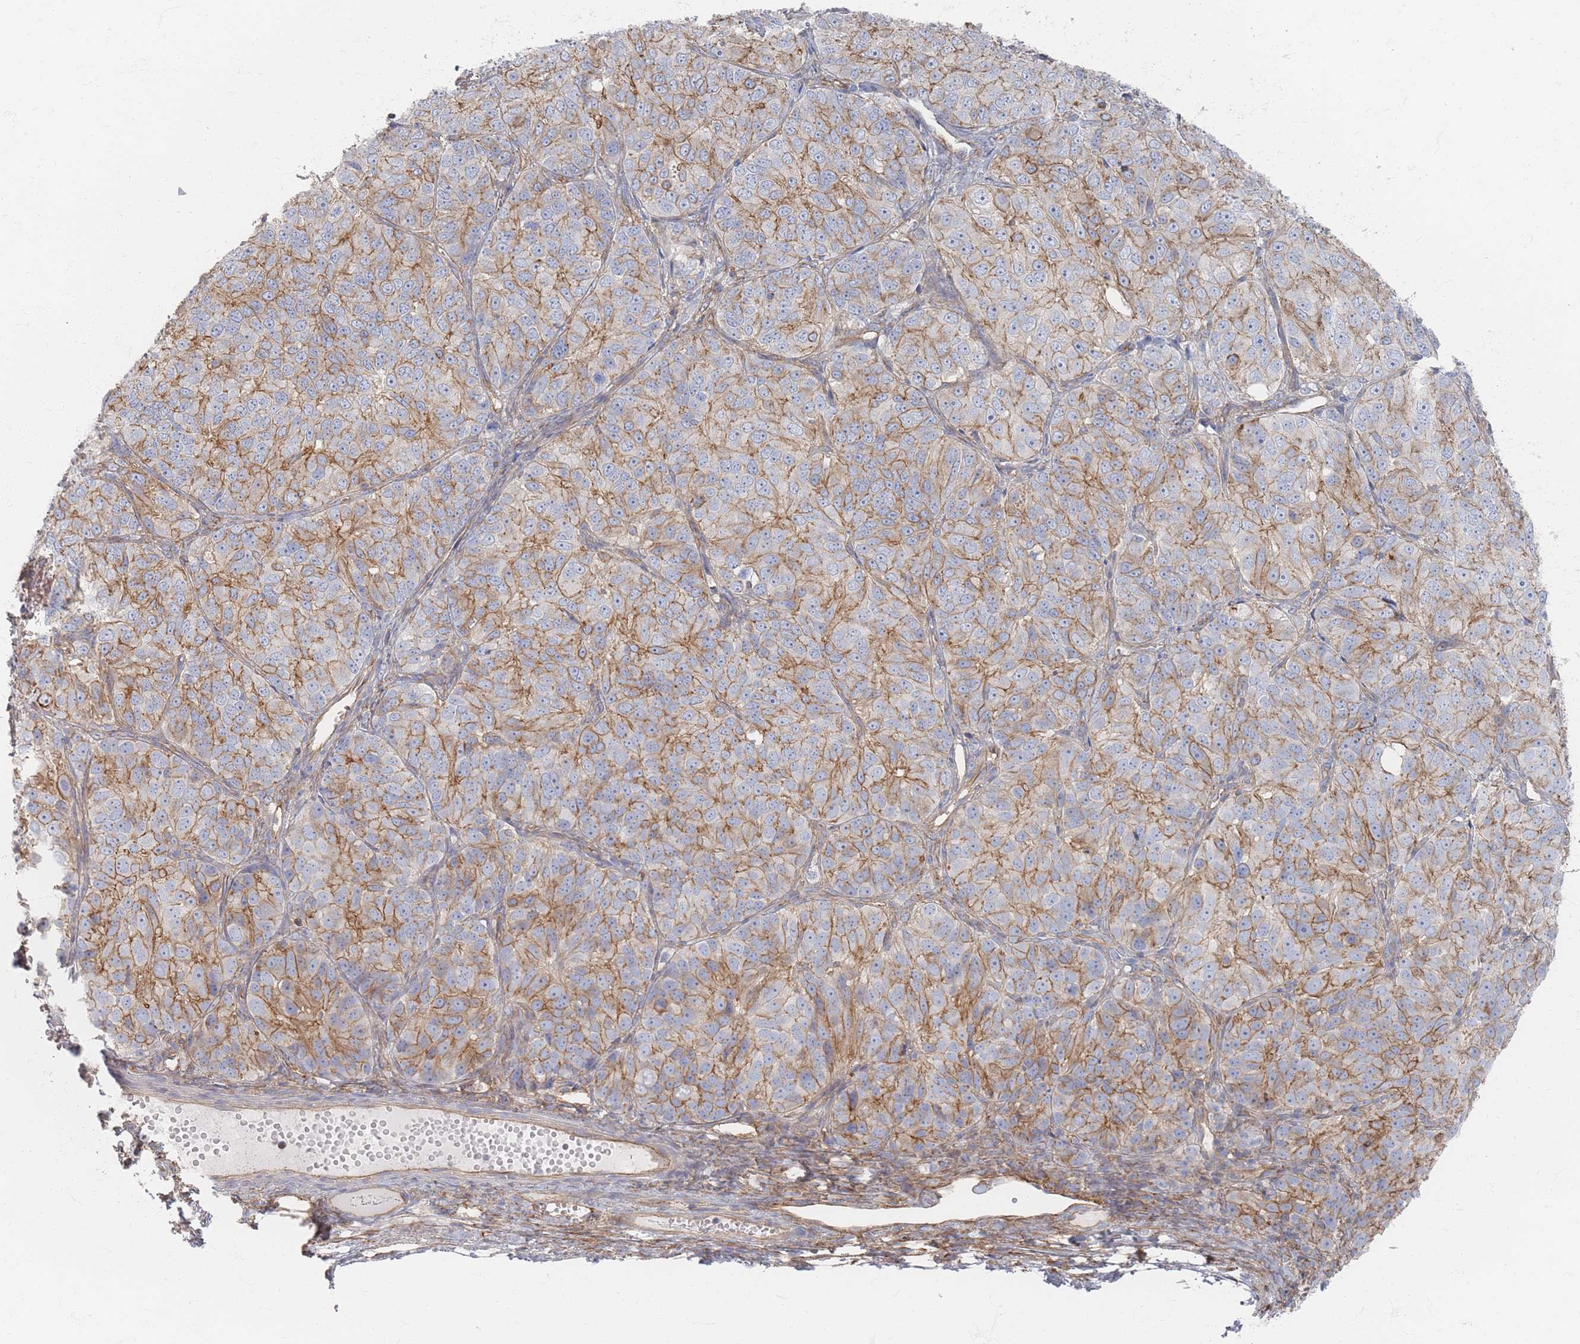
{"staining": {"intensity": "moderate", "quantity": ">75%", "location": "cytoplasmic/membranous"}, "tissue": "ovarian cancer", "cell_type": "Tumor cells", "image_type": "cancer", "snomed": [{"axis": "morphology", "description": "Carcinoma, endometroid"}, {"axis": "topography", "description": "Ovary"}], "caption": "Moderate cytoplasmic/membranous expression for a protein is seen in approximately >75% of tumor cells of ovarian cancer using immunohistochemistry.", "gene": "GNB1", "patient": {"sex": "female", "age": 51}}